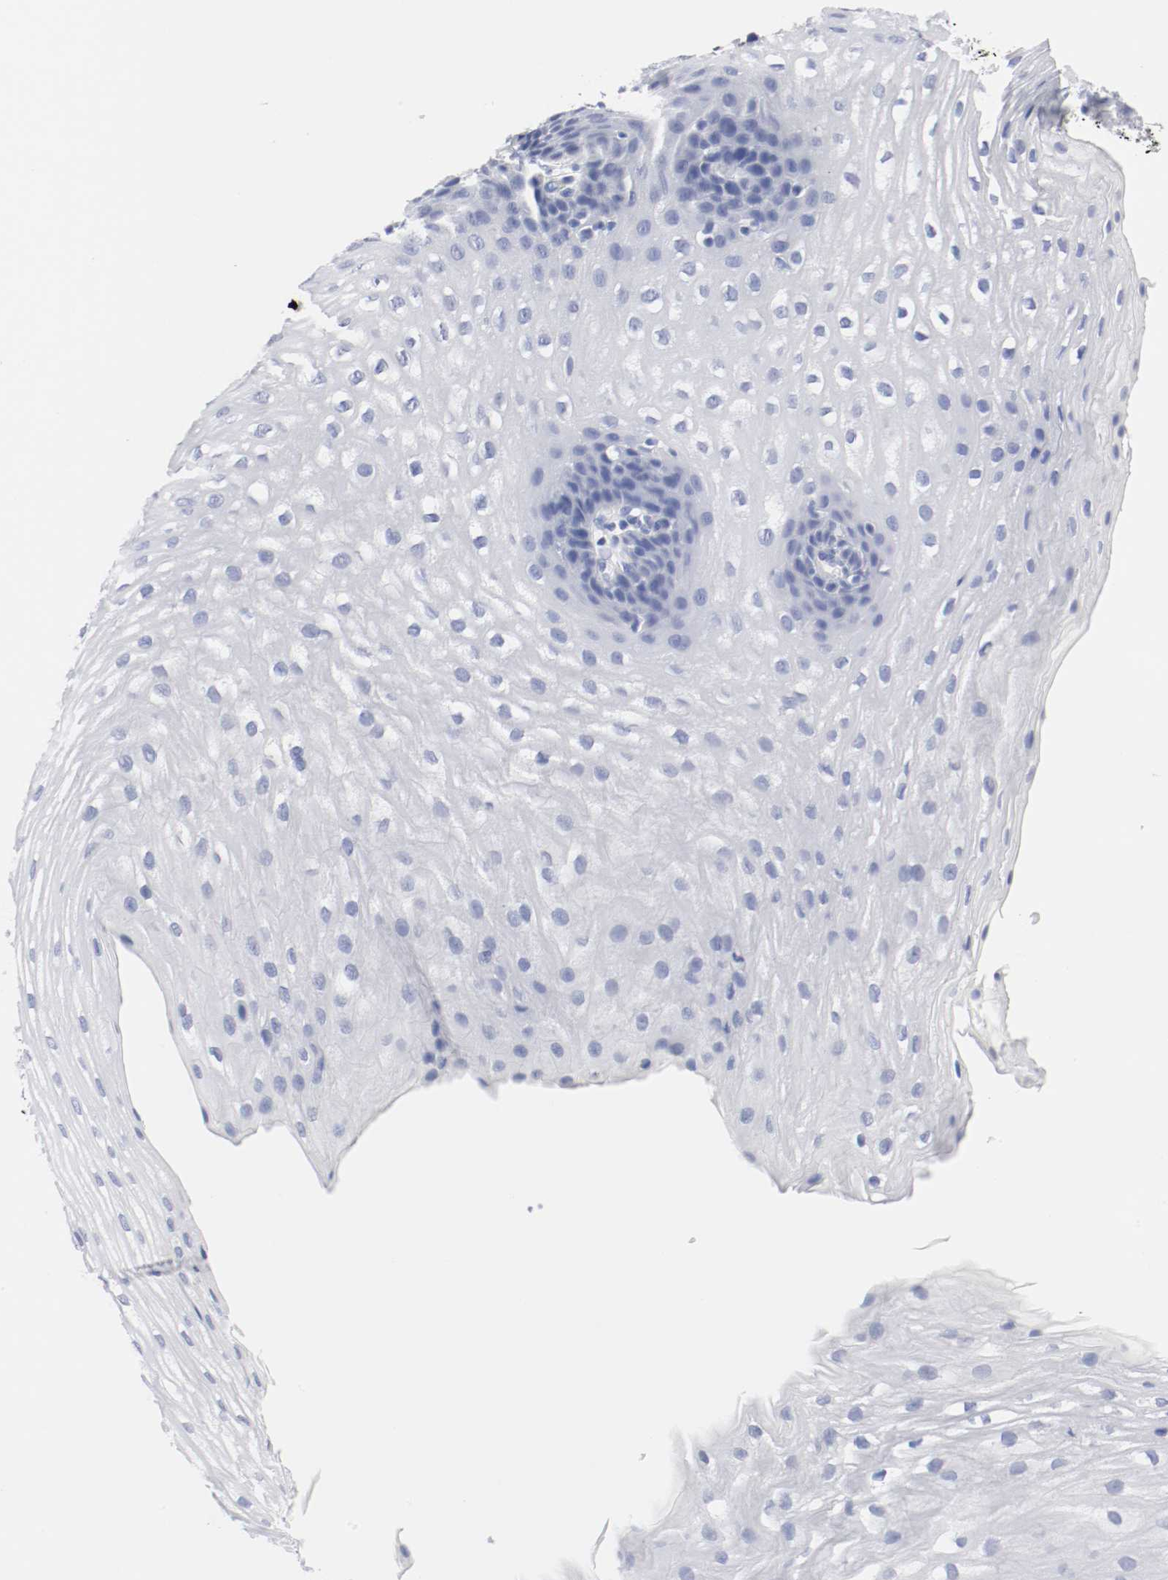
{"staining": {"intensity": "negative", "quantity": "none", "location": "none"}, "tissue": "esophagus", "cell_type": "Squamous epithelial cells", "image_type": "normal", "snomed": [{"axis": "morphology", "description": "Normal tissue, NOS"}, {"axis": "topography", "description": "Esophagus"}], "caption": "IHC photomicrograph of benign human esophagus stained for a protein (brown), which exhibits no positivity in squamous epithelial cells. (DAB (3,3'-diaminobenzidine) immunohistochemistry with hematoxylin counter stain).", "gene": "GAD1", "patient": {"sex": "male", "age": 48}}